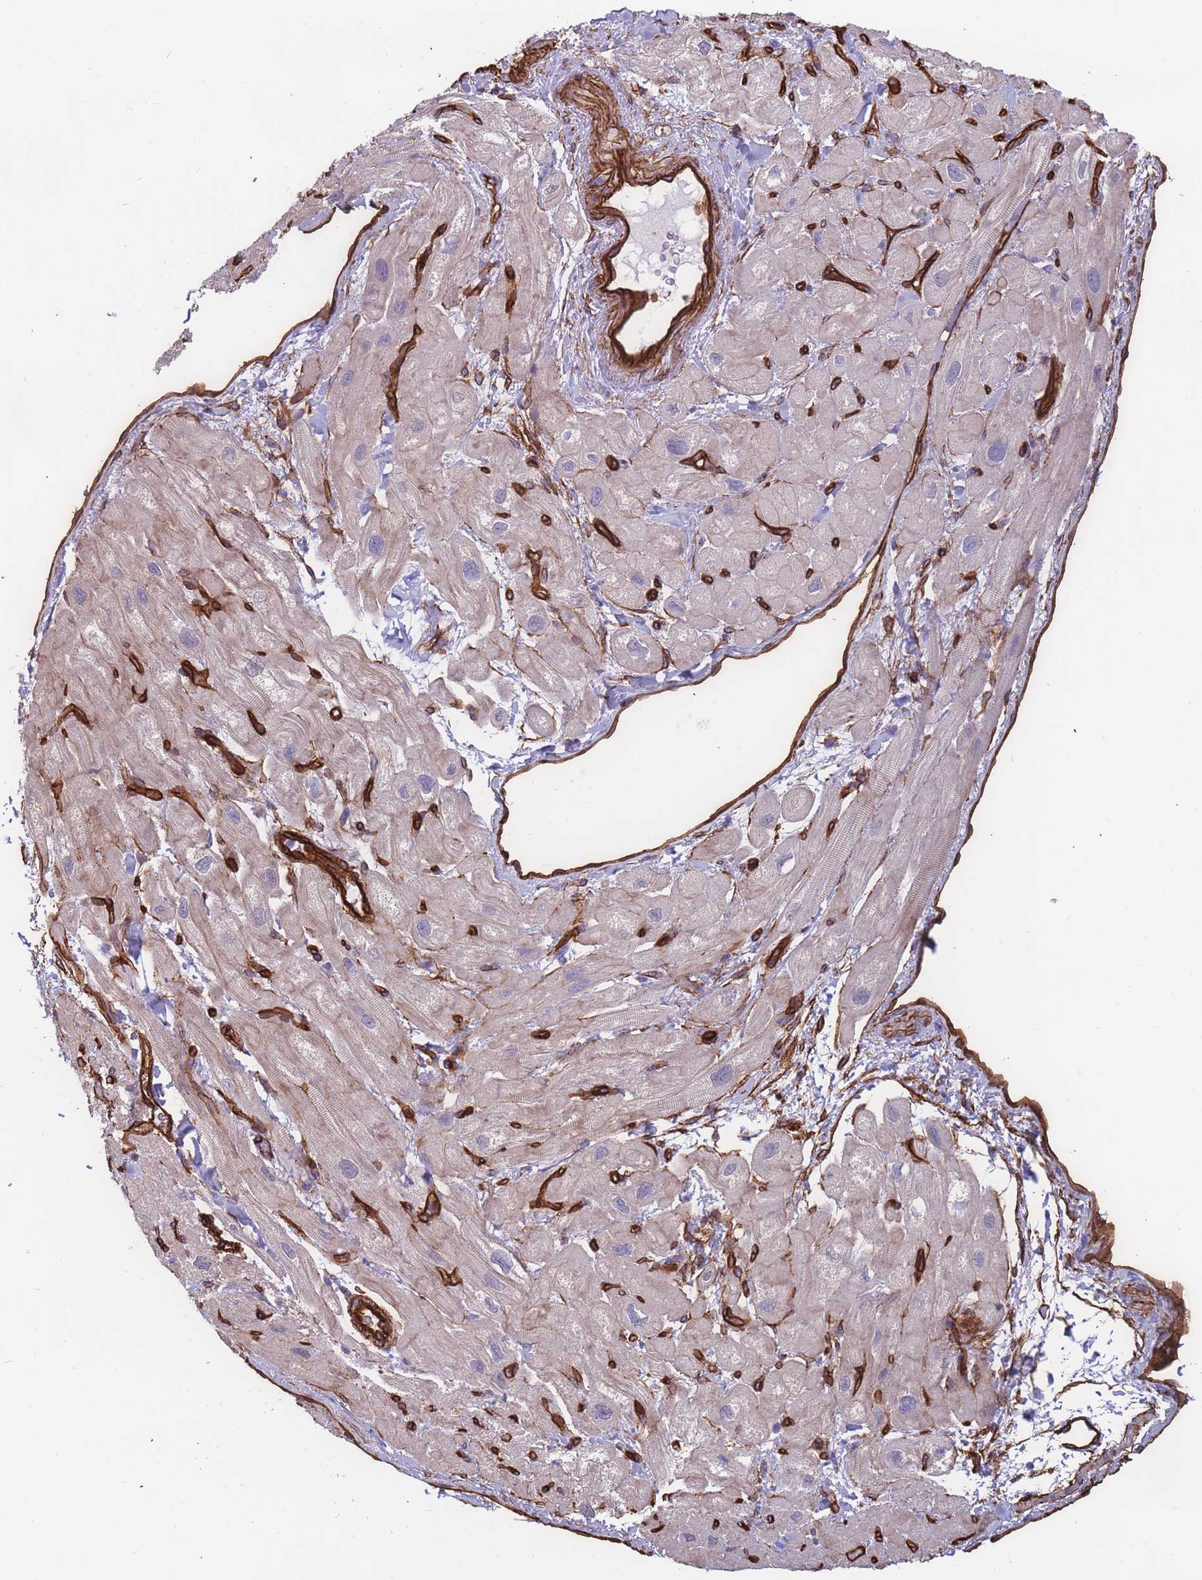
{"staining": {"intensity": "negative", "quantity": "none", "location": "none"}, "tissue": "heart muscle", "cell_type": "Cardiomyocytes", "image_type": "normal", "snomed": [{"axis": "morphology", "description": "Normal tissue, NOS"}, {"axis": "topography", "description": "Heart"}], "caption": "Immunohistochemistry micrograph of benign heart muscle: heart muscle stained with DAB (3,3'-diaminobenzidine) displays no significant protein expression in cardiomyocytes.", "gene": "EHD2", "patient": {"sex": "male", "age": 65}}